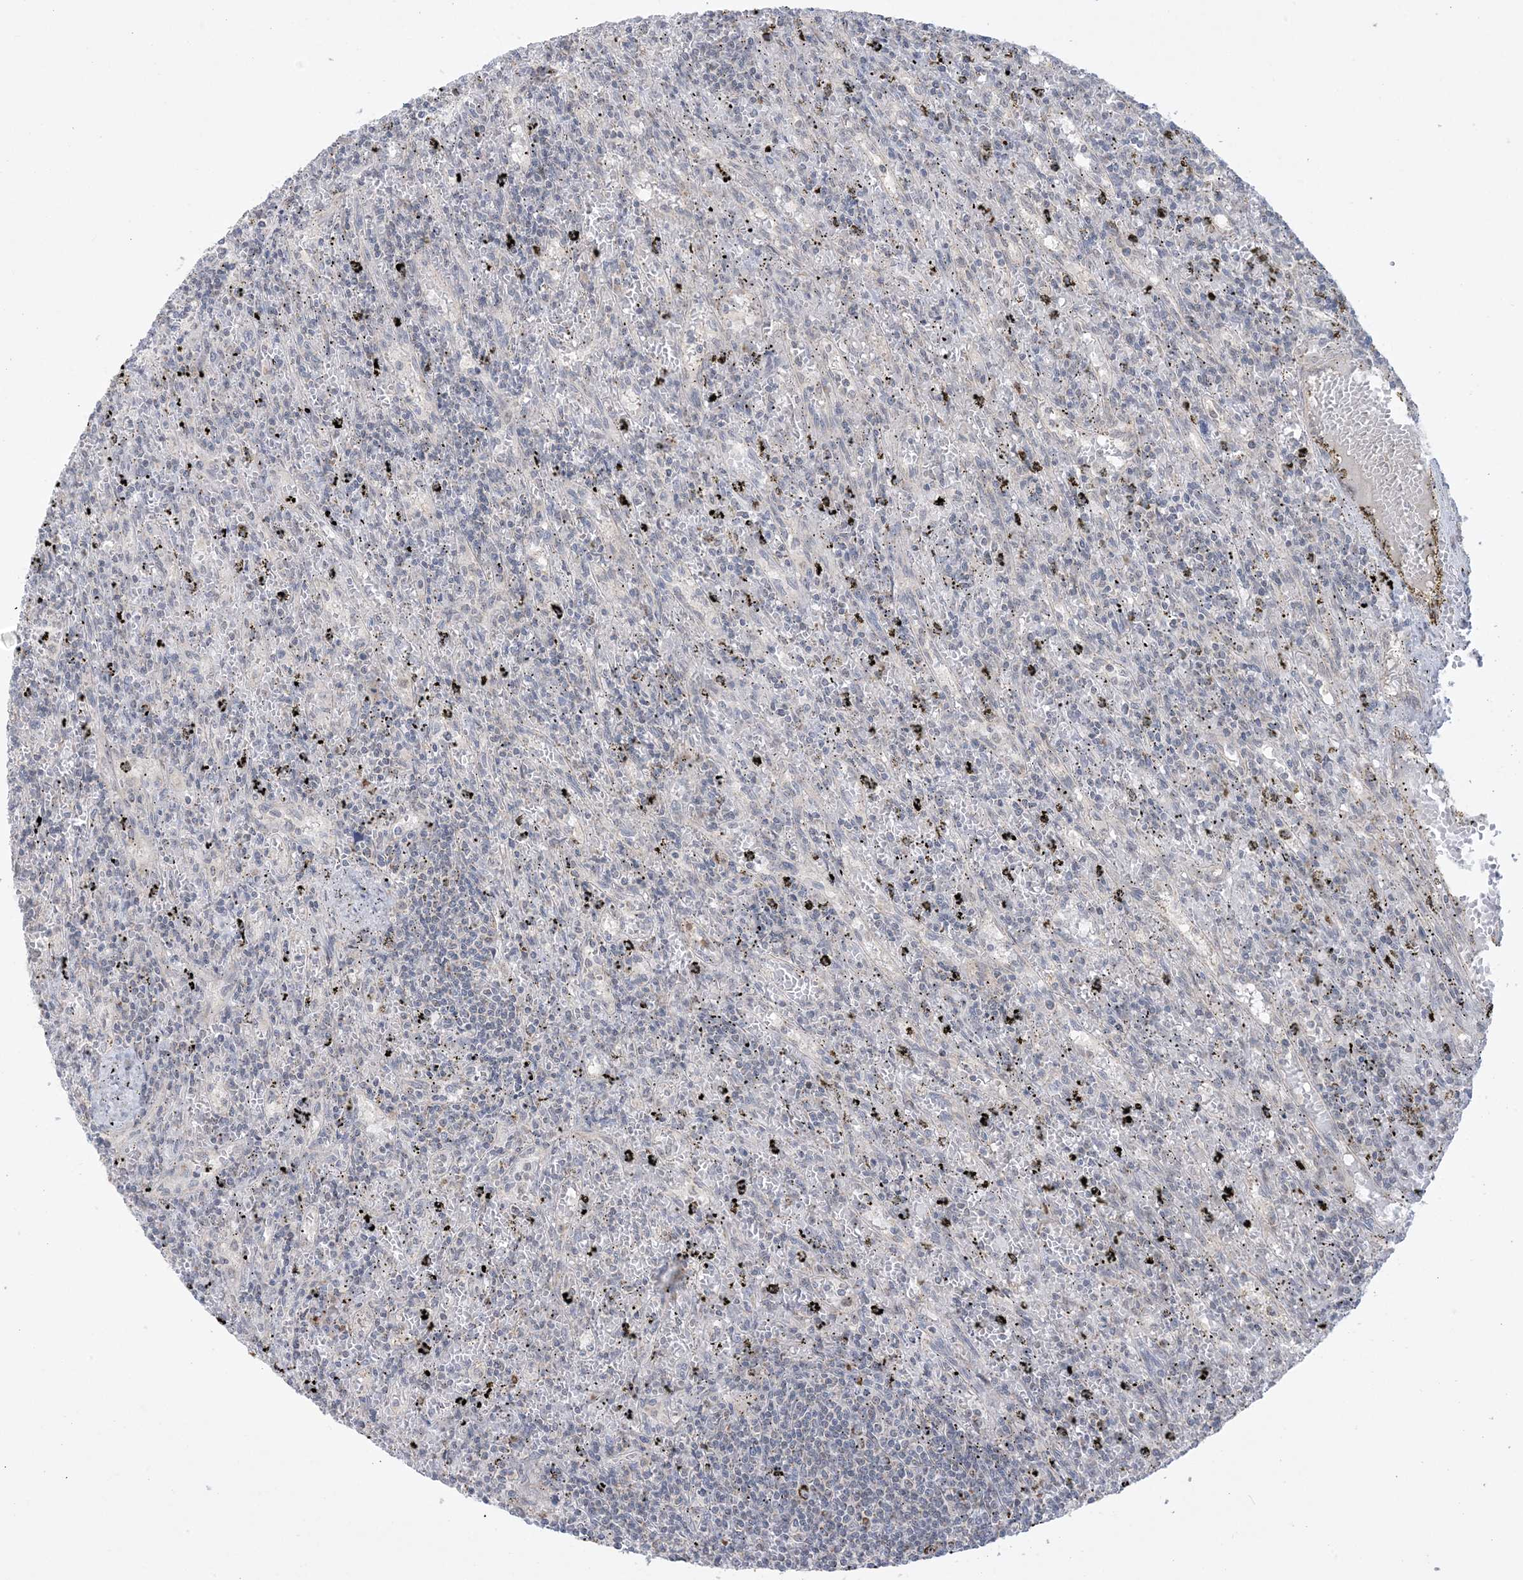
{"staining": {"intensity": "negative", "quantity": "none", "location": "none"}, "tissue": "lymphoma", "cell_type": "Tumor cells", "image_type": "cancer", "snomed": [{"axis": "morphology", "description": "Malignant lymphoma, non-Hodgkin's type, Low grade"}, {"axis": "topography", "description": "Spleen"}], "caption": "The histopathology image displays no staining of tumor cells in lymphoma.", "gene": "TRMT10C", "patient": {"sex": "male", "age": 76}}